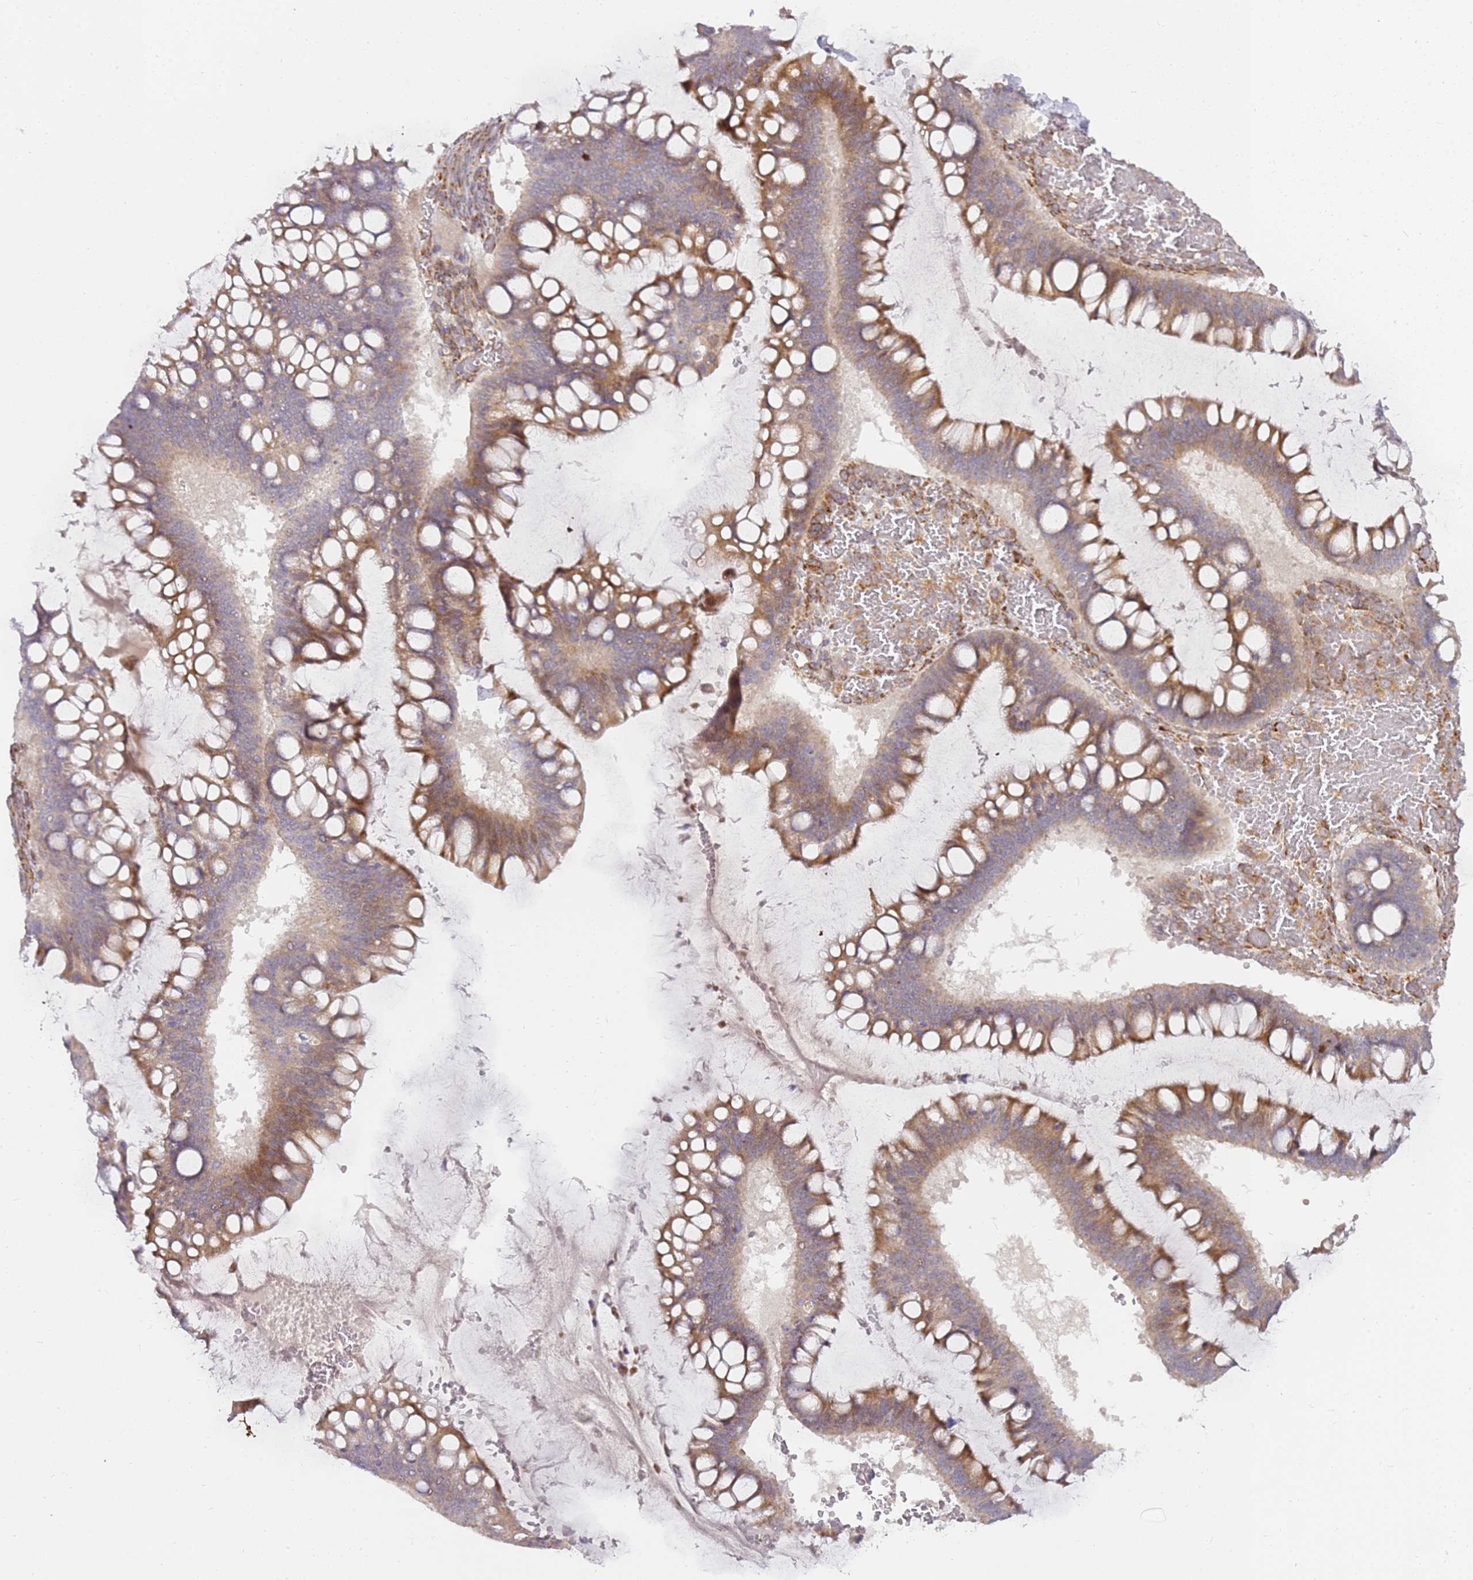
{"staining": {"intensity": "moderate", "quantity": ">75%", "location": "cytoplasmic/membranous"}, "tissue": "ovarian cancer", "cell_type": "Tumor cells", "image_type": "cancer", "snomed": [{"axis": "morphology", "description": "Cystadenocarcinoma, mucinous, NOS"}, {"axis": "topography", "description": "Ovary"}], "caption": "Brown immunohistochemical staining in ovarian cancer (mucinous cystadenocarcinoma) shows moderate cytoplasmic/membranous staining in approximately >75% of tumor cells.", "gene": "GRAP", "patient": {"sex": "female", "age": 73}}